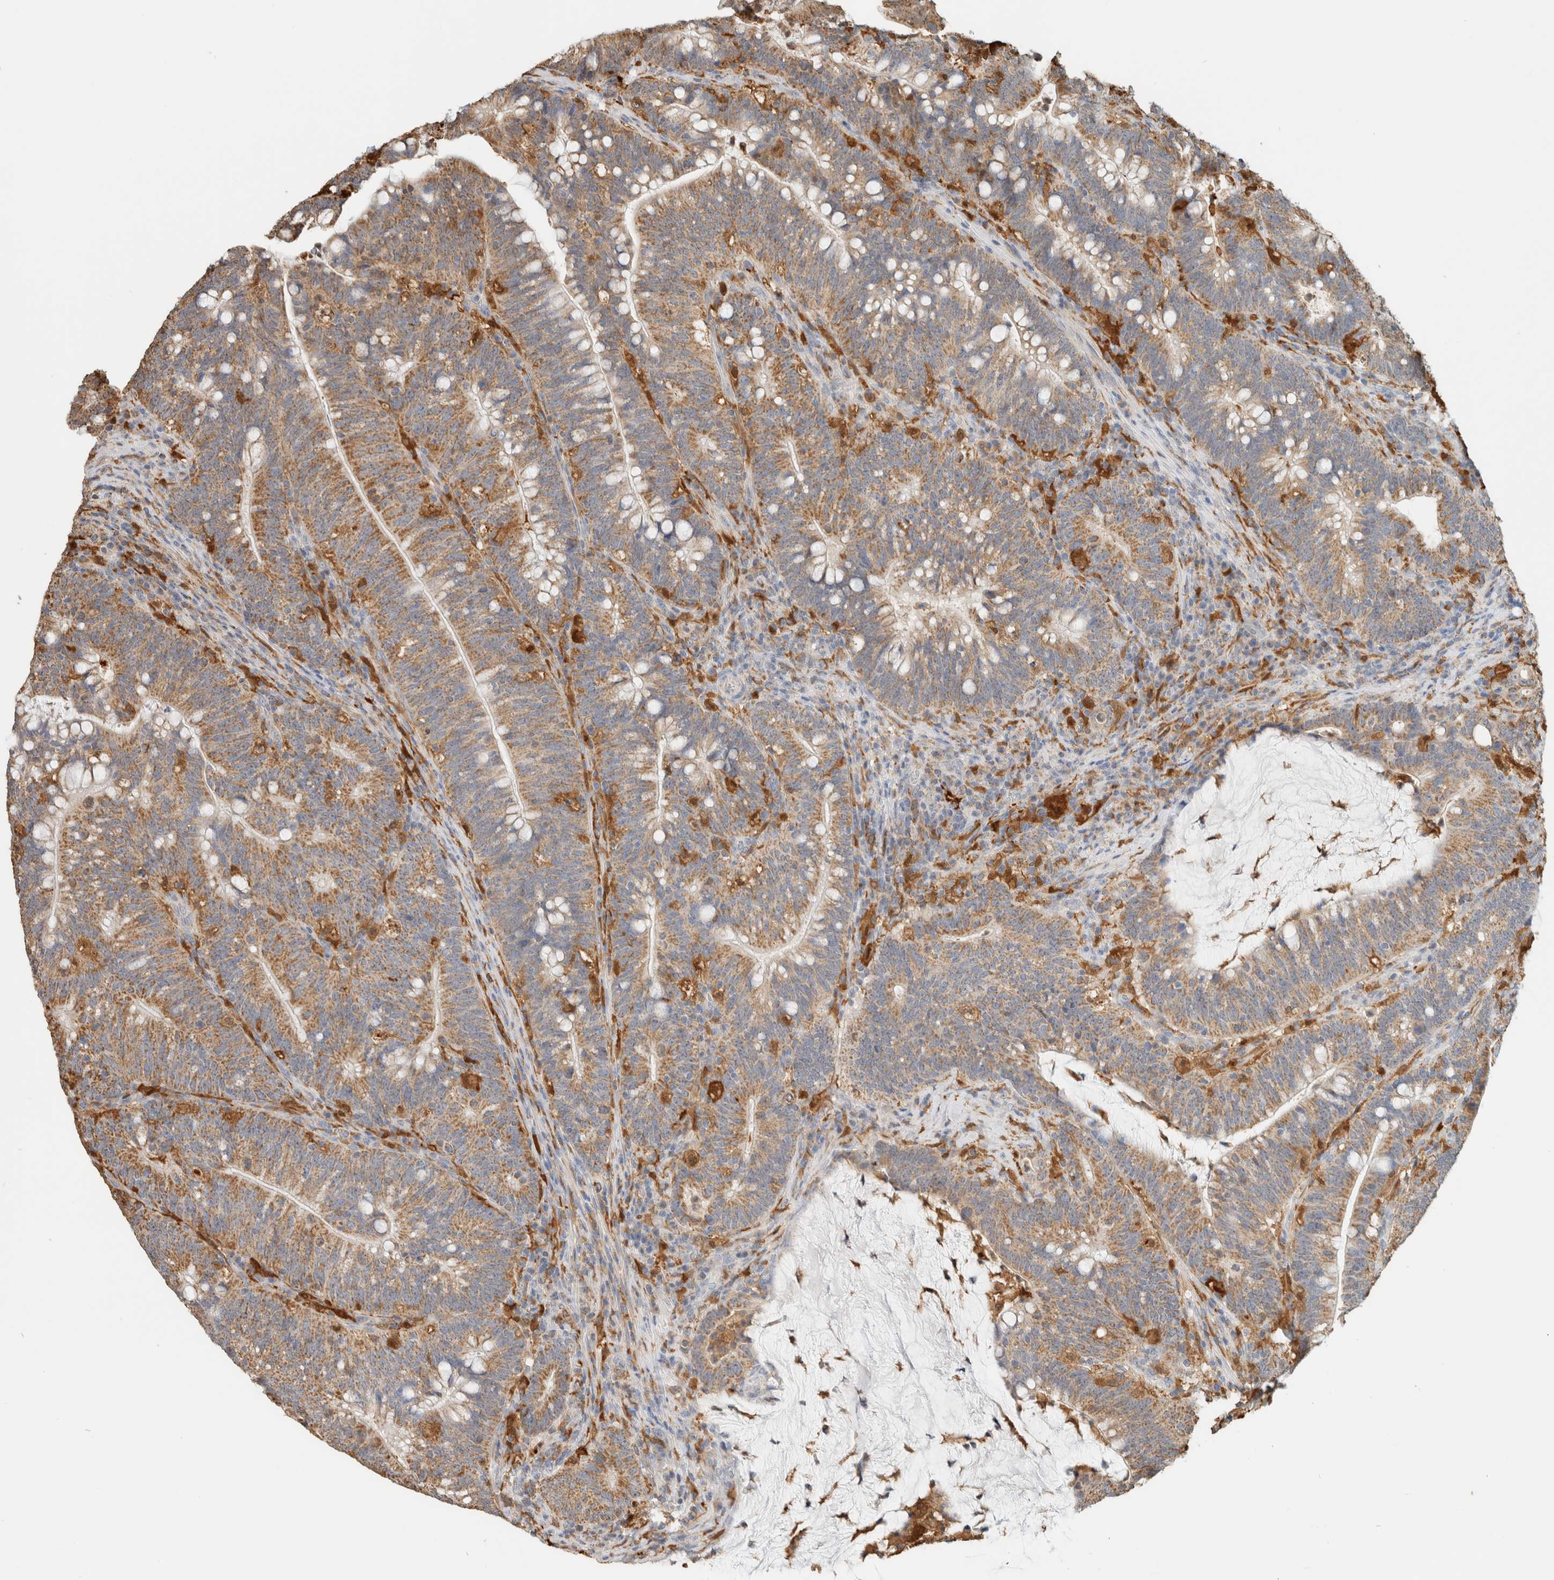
{"staining": {"intensity": "moderate", "quantity": ">75%", "location": "cytoplasmic/membranous"}, "tissue": "colorectal cancer", "cell_type": "Tumor cells", "image_type": "cancer", "snomed": [{"axis": "morphology", "description": "Adenocarcinoma, NOS"}, {"axis": "topography", "description": "Colon"}], "caption": "IHC (DAB) staining of human colorectal cancer shows moderate cytoplasmic/membranous protein positivity in approximately >75% of tumor cells.", "gene": "CAPG", "patient": {"sex": "female", "age": 66}}